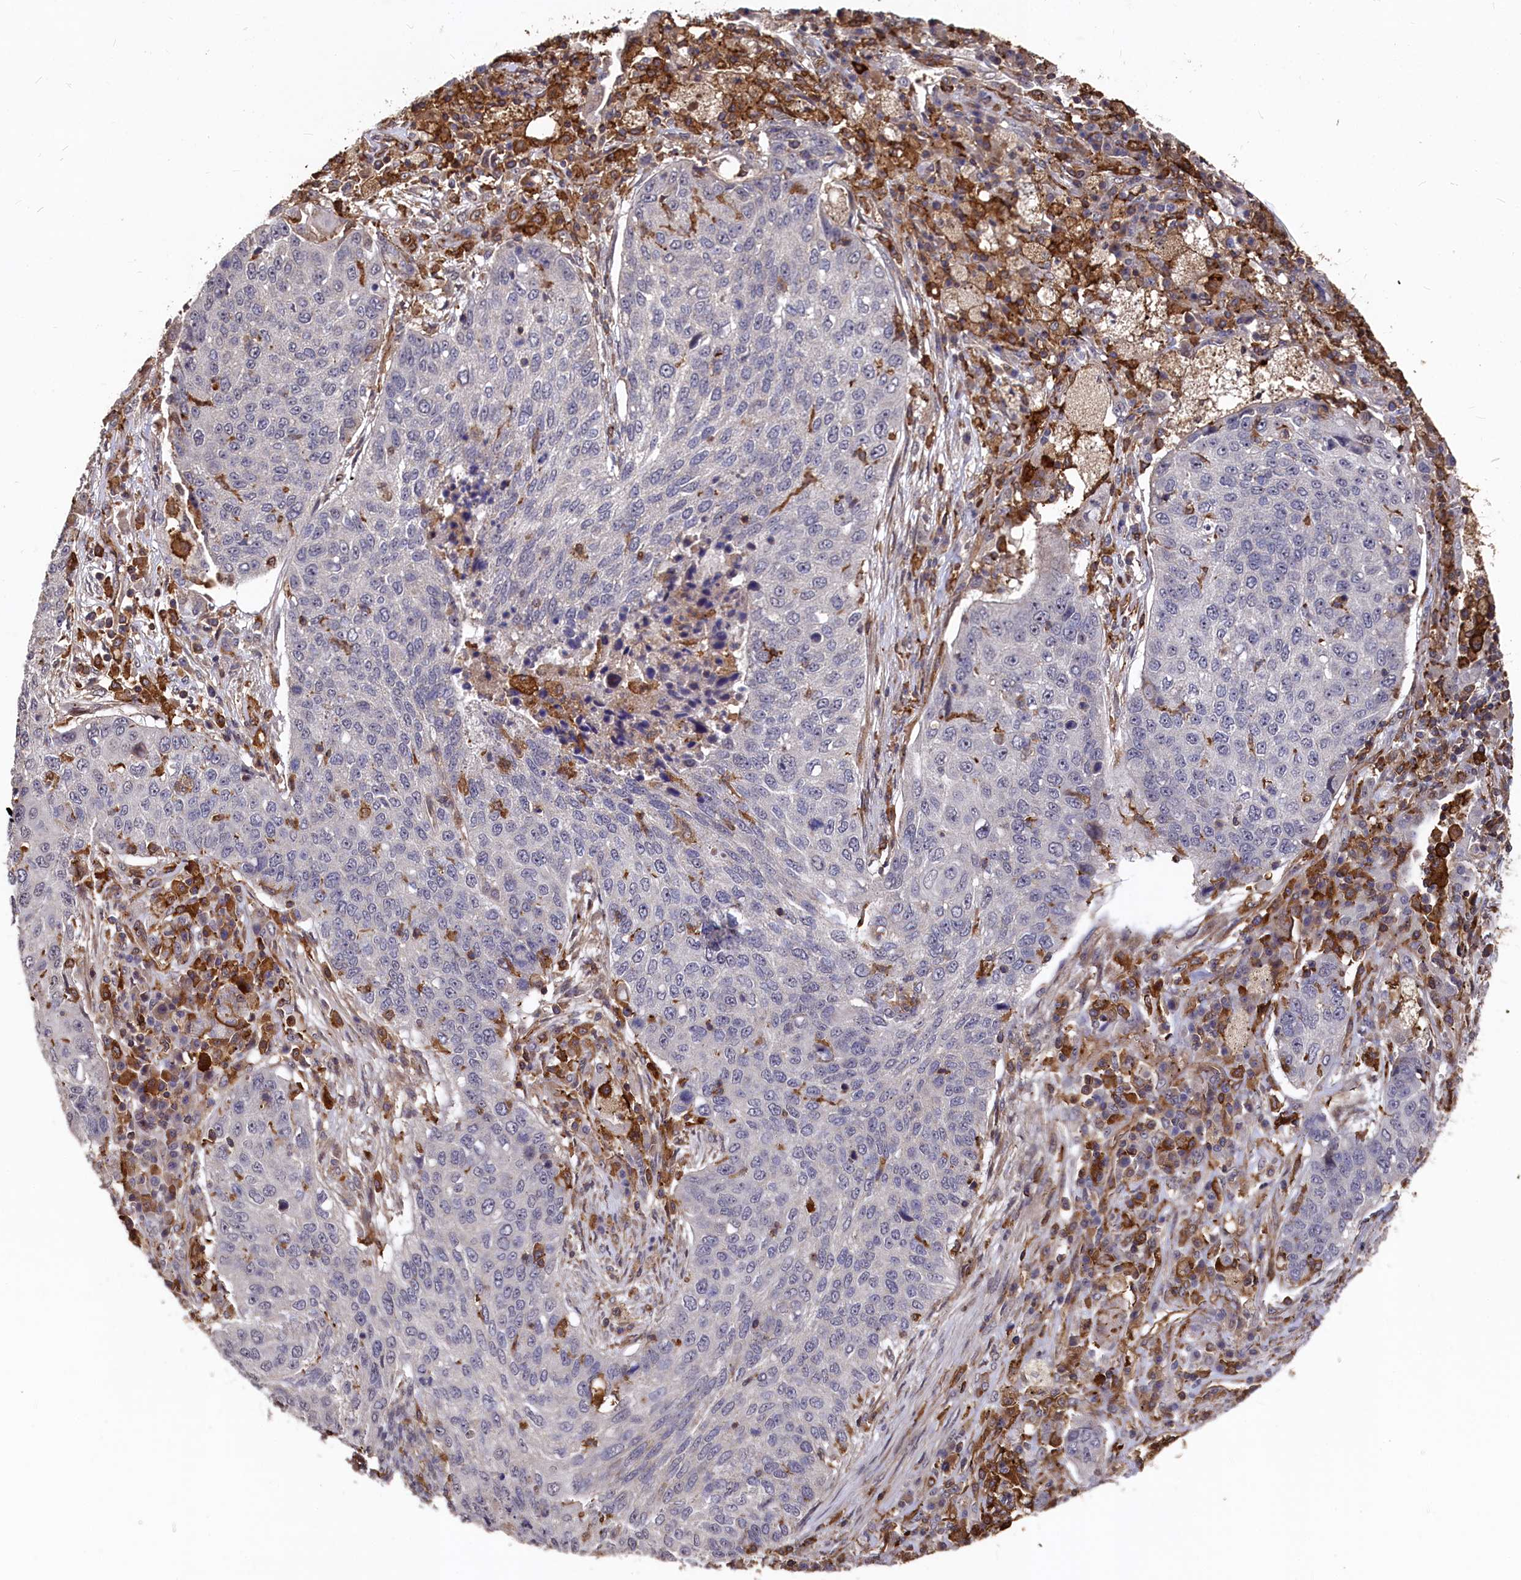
{"staining": {"intensity": "negative", "quantity": "none", "location": "none"}, "tissue": "lung cancer", "cell_type": "Tumor cells", "image_type": "cancer", "snomed": [{"axis": "morphology", "description": "Squamous cell carcinoma, NOS"}, {"axis": "topography", "description": "Lung"}], "caption": "DAB immunohistochemical staining of lung cancer (squamous cell carcinoma) demonstrates no significant expression in tumor cells.", "gene": "PLEKHO2", "patient": {"sex": "female", "age": 63}}